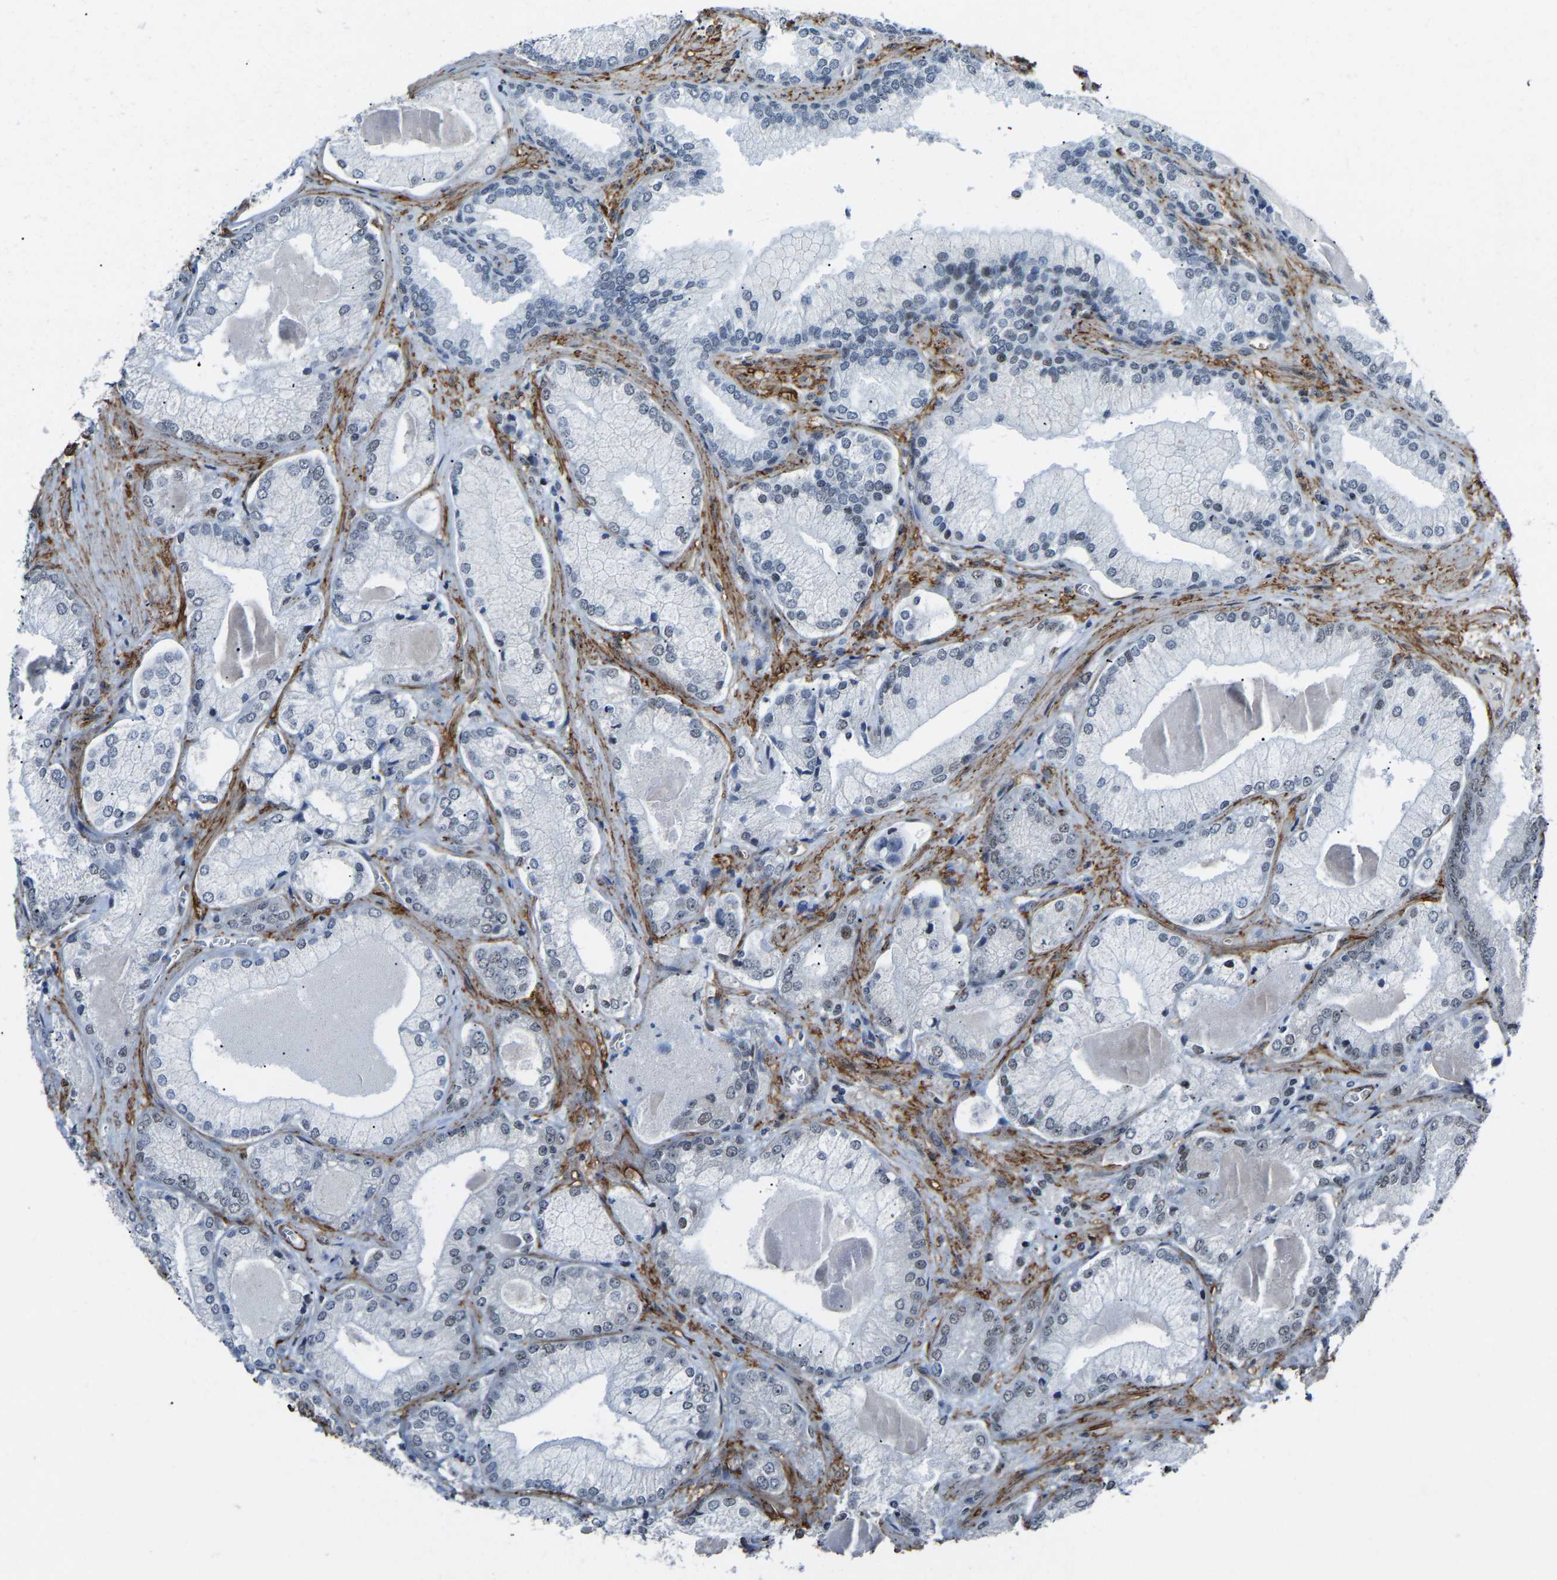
{"staining": {"intensity": "weak", "quantity": "<25%", "location": "nuclear"}, "tissue": "prostate cancer", "cell_type": "Tumor cells", "image_type": "cancer", "snomed": [{"axis": "morphology", "description": "Adenocarcinoma, Low grade"}, {"axis": "topography", "description": "Prostate"}], "caption": "Protein analysis of prostate adenocarcinoma (low-grade) reveals no significant staining in tumor cells.", "gene": "DDX5", "patient": {"sex": "male", "age": 65}}